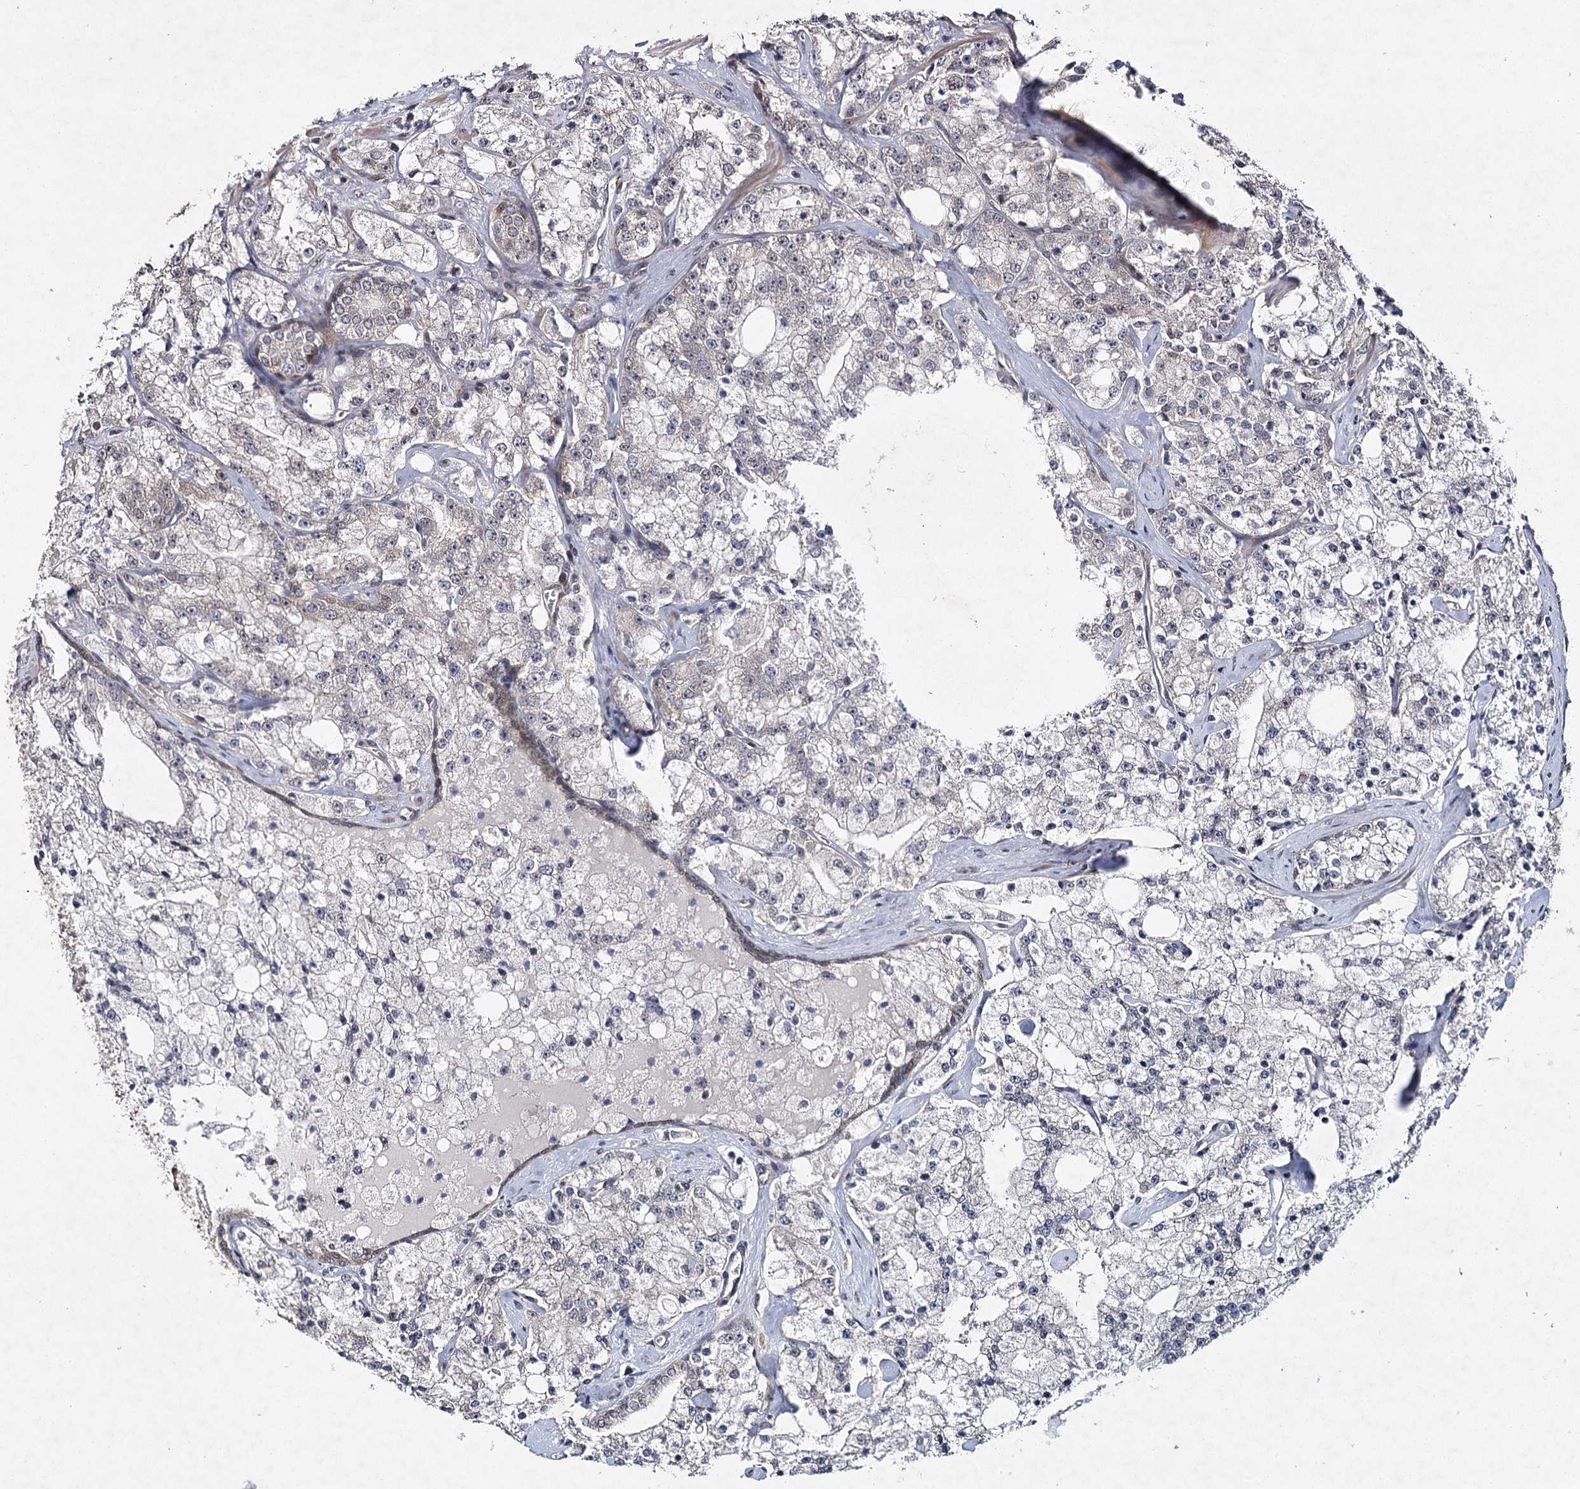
{"staining": {"intensity": "negative", "quantity": "none", "location": "none"}, "tissue": "prostate cancer", "cell_type": "Tumor cells", "image_type": "cancer", "snomed": [{"axis": "morphology", "description": "Adenocarcinoma, High grade"}, {"axis": "topography", "description": "Prostate"}], "caption": "Micrograph shows no significant protein expression in tumor cells of prostate cancer (high-grade adenocarcinoma).", "gene": "DCUN1D4", "patient": {"sex": "male", "age": 64}}